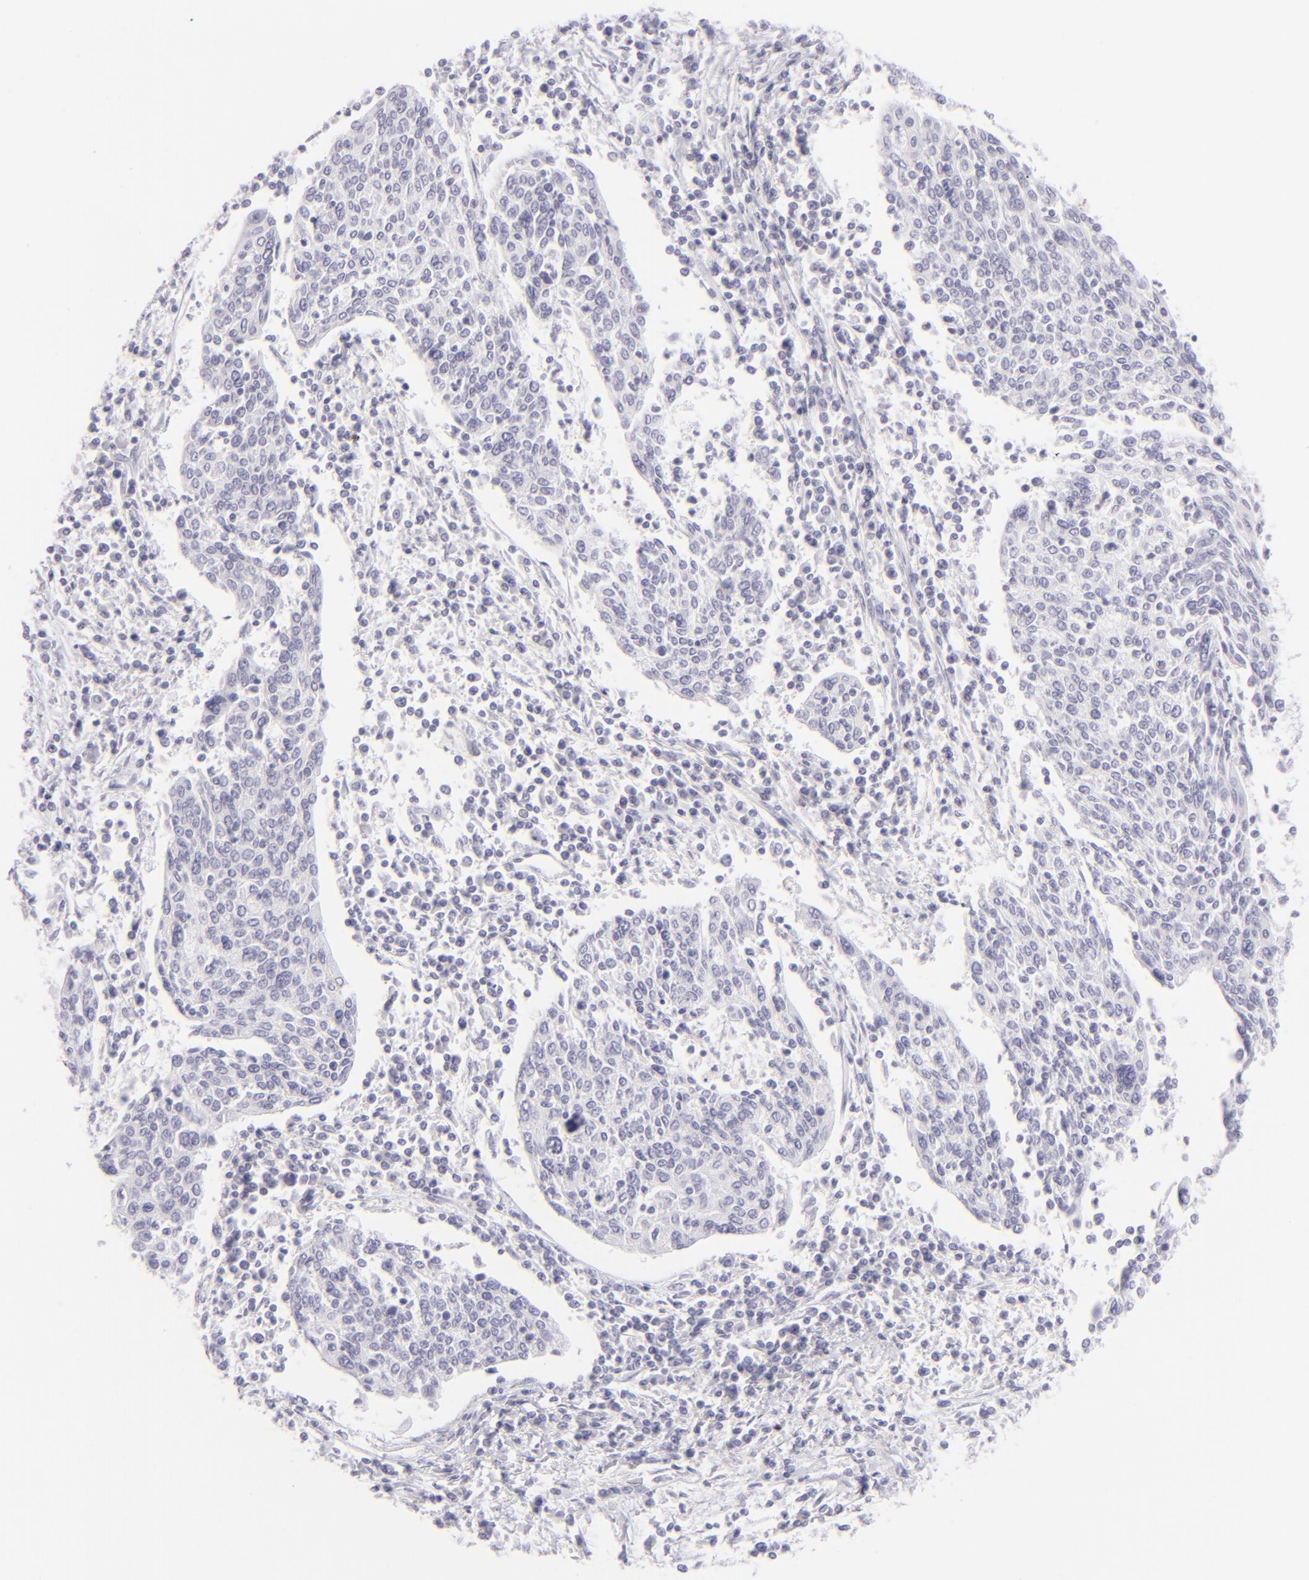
{"staining": {"intensity": "negative", "quantity": "none", "location": "none"}, "tissue": "cervical cancer", "cell_type": "Tumor cells", "image_type": "cancer", "snomed": [{"axis": "morphology", "description": "Squamous cell carcinoma, NOS"}, {"axis": "topography", "description": "Cervix"}], "caption": "Micrograph shows no significant protein staining in tumor cells of cervical squamous cell carcinoma.", "gene": "FCER2", "patient": {"sex": "female", "age": 40}}